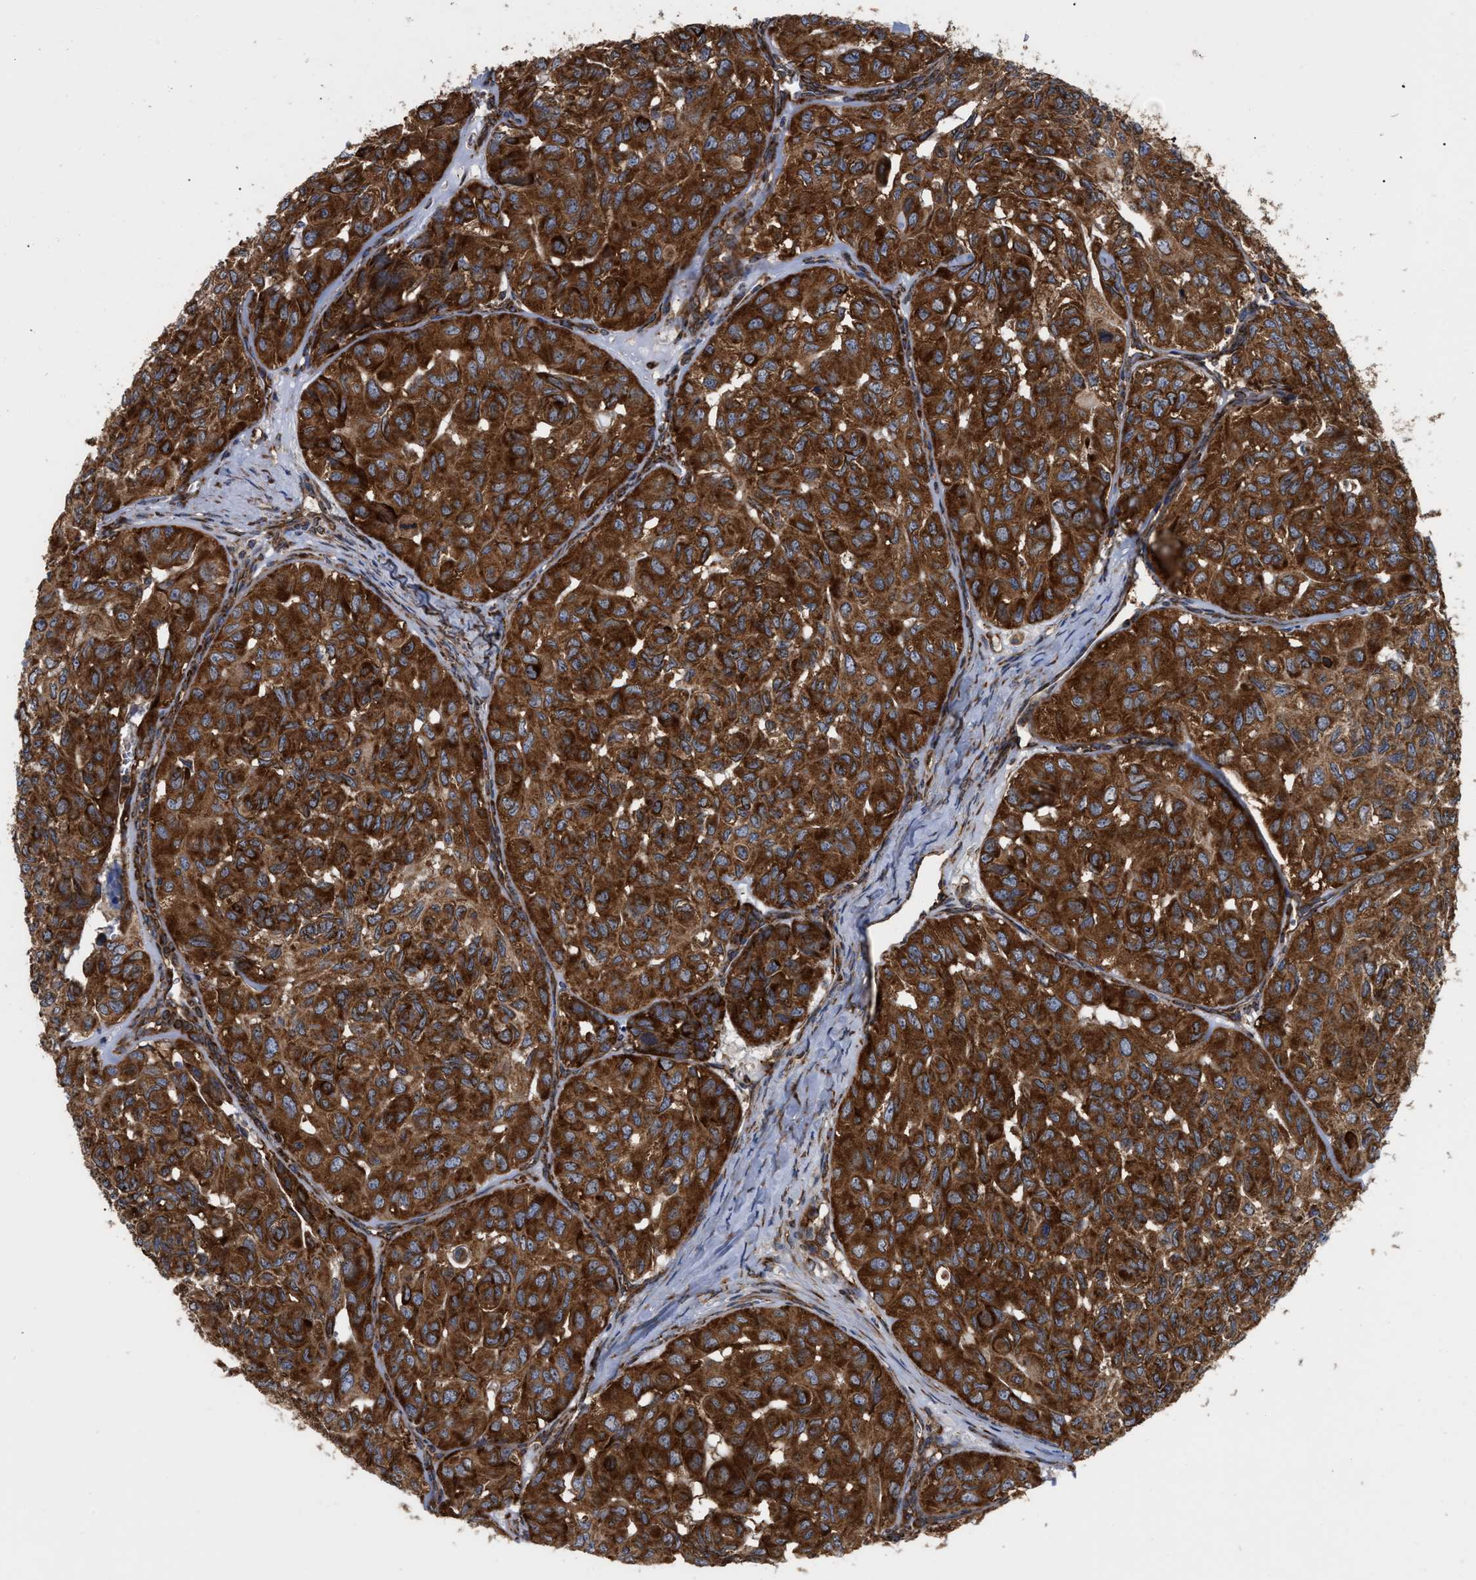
{"staining": {"intensity": "strong", "quantity": ">75%", "location": "cytoplasmic/membranous"}, "tissue": "head and neck cancer", "cell_type": "Tumor cells", "image_type": "cancer", "snomed": [{"axis": "morphology", "description": "Adenocarcinoma, NOS"}, {"axis": "topography", "description": "Salivary gland, NOS"}, {"axis": "topography", "description": "Head-Neck"}], "caption": "Head and neck adenocarcinoma tissue exhibits strong cytoplasmic/membranous positivity in about >75% of tumor cells", "gene": "FAM120A", "patient": {"sex": "female", "age": 76}}